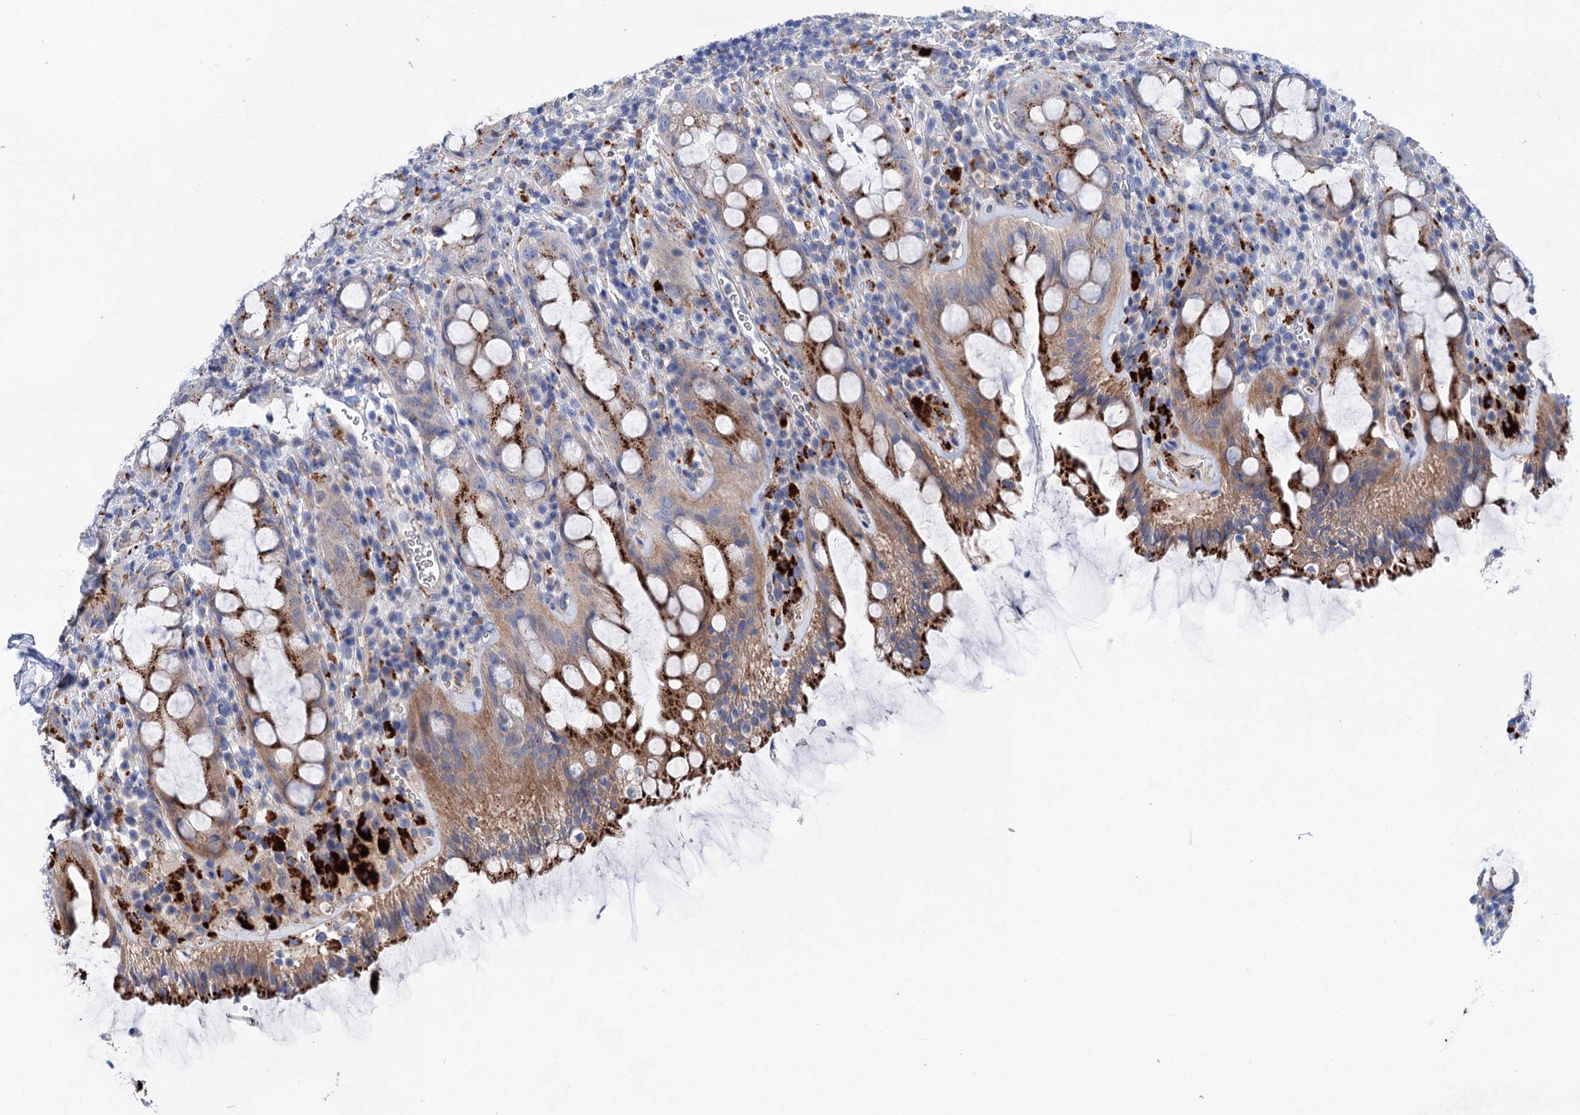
{"staining": {"intensity": "moderate", "quantity": ">75%", "location": "cytoplasmic/membranous"}, "tissue": "rectum", "cell_type": "Glandular cells", "image_type": "normal", "snomed": [{"axis": "morphology", "description": "Normal tissue, NOS"}, {"axis": "topography", "description": "Rectum"}], "caption": "Brown immunohistochemical staining in normal human rectum reveals moderate cytoplasmic/membranous positivity in approximately >75% of glandular cells. (DAB IHC with brightfield microscopy, high magnification).", "gene": "GPR155", "patient": {"sex": "female", "age": 57}}